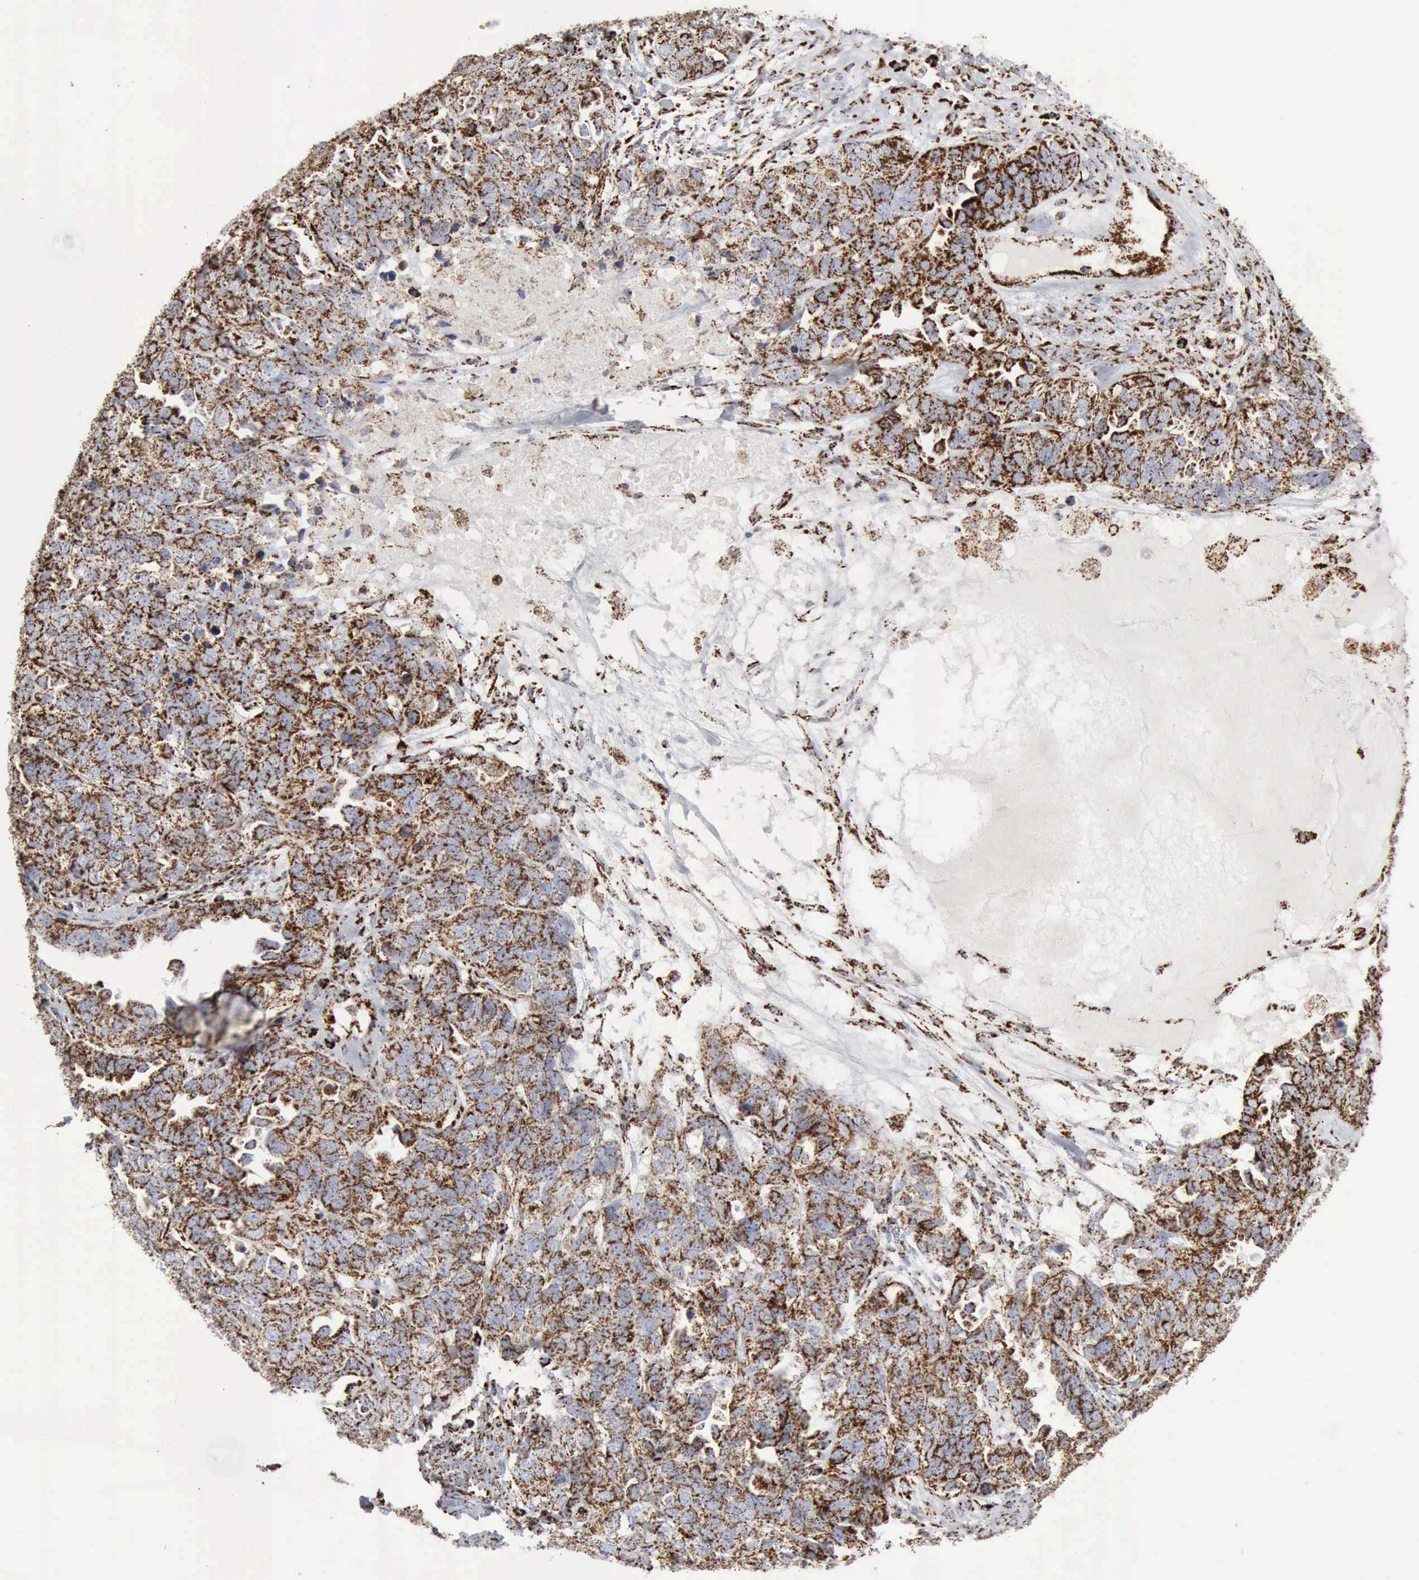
{"staining": {"intensity": "strong", "quantity": ">75%", "location": "cytoplasmic/membranous"}, "tissue": "ovarian cancer", "cell_type": "Tumor cells", "image_type": "cancer", "snomed": [{"axis": "morphology", "description": "Cystadenocarcinoma, serous, NOS"}, {"axis": "topography", "description": "Ovary"}], "caption": "Protein analysis of serous cystadenocarcinoma (ovarian) tissue displays strong cytoplasmic/membranous positivity in approximately >75% of tumor cells. (Stains: DAB in brown, nuclei in blue, Microscopy: brightfield microscopy at high magnification).", "gene": "ACO2", "patient": {"sex": "female", "age": 82}}